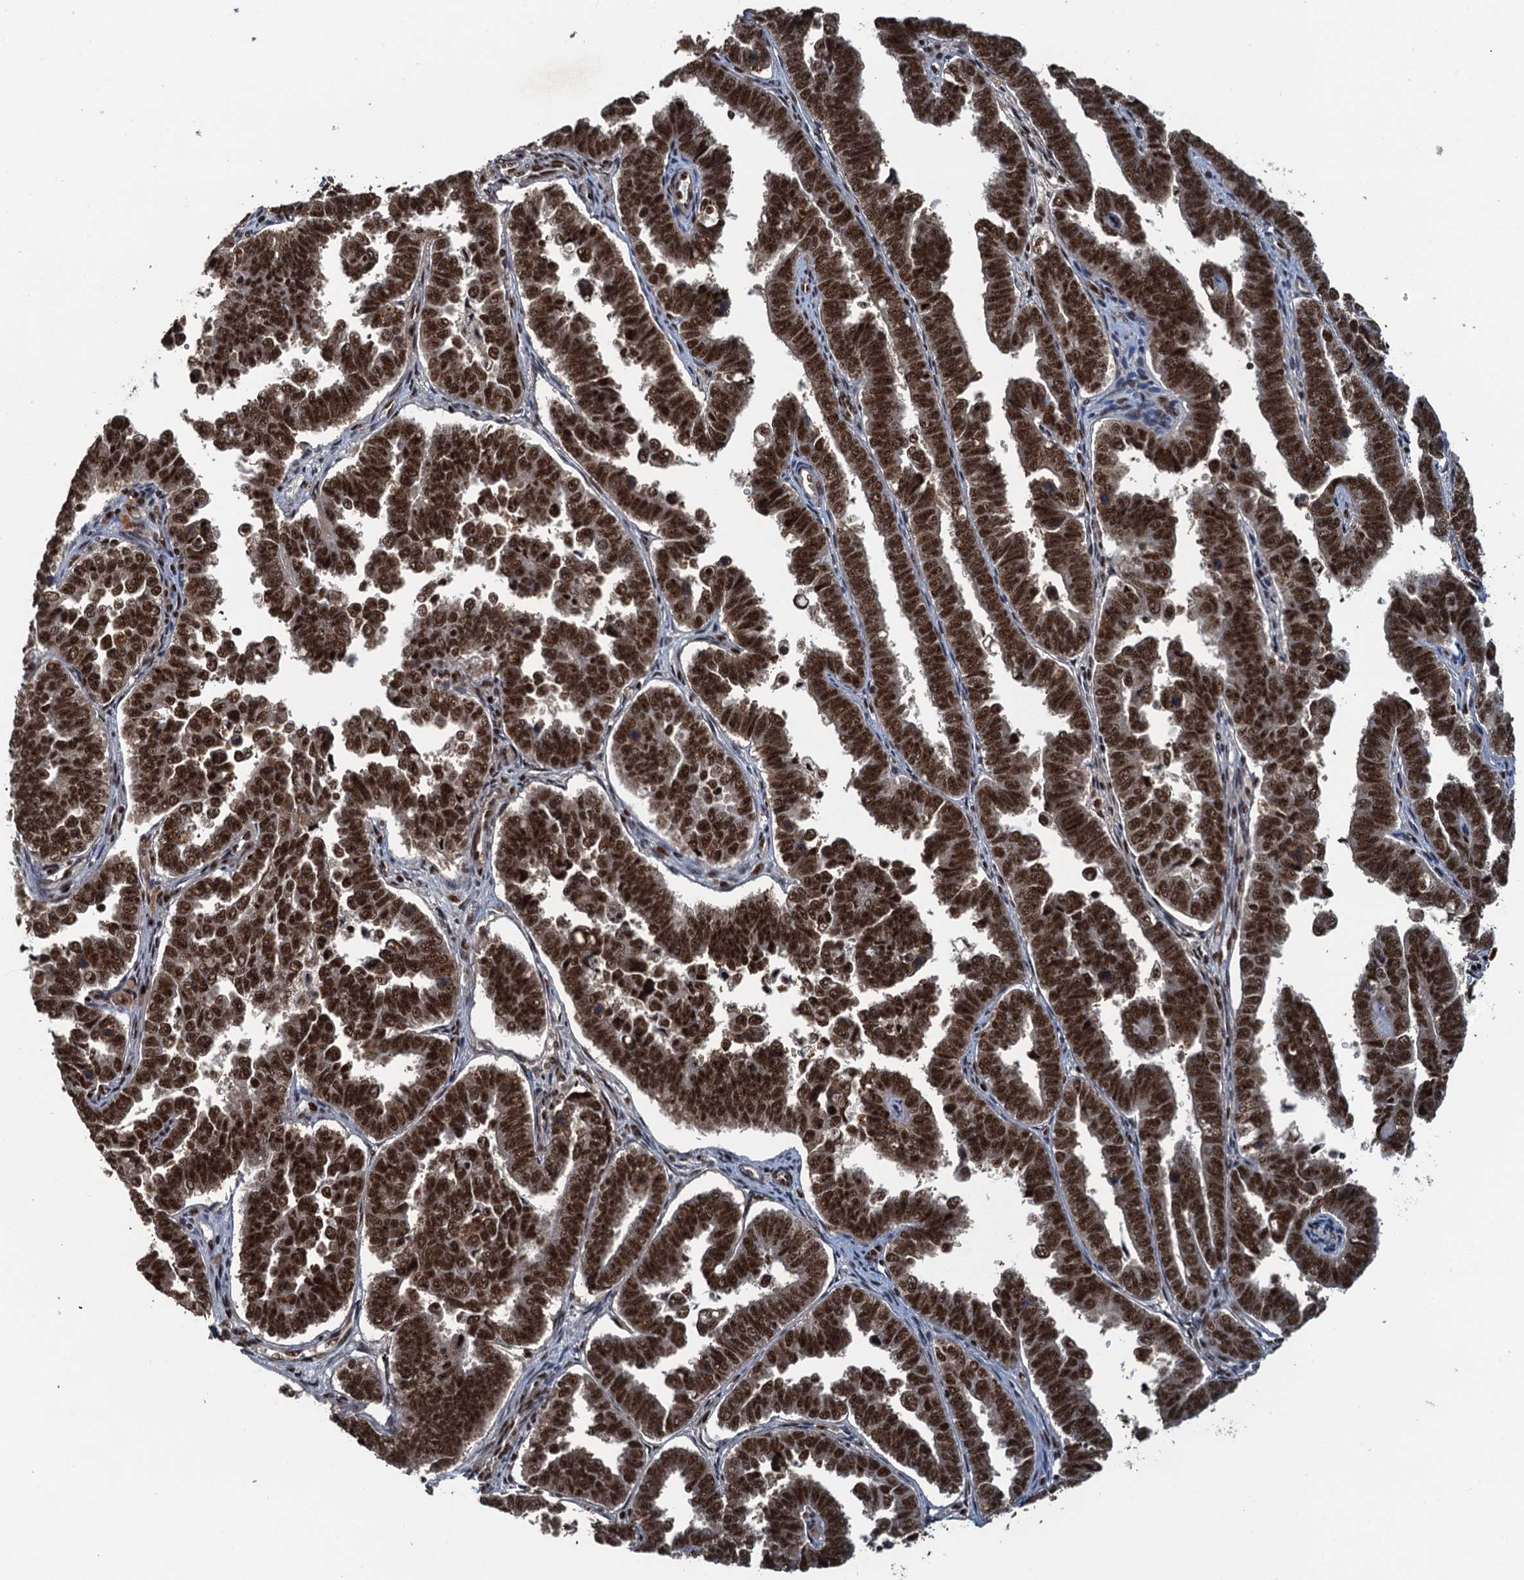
{"staining": {"intensity": "moderate", "quantity": ">75%", "location": "nuclear"}, "tissue": "endometrial cancer", "cell_type": "Tumor cells", "image_type": "cancer", "snomed": [{"axis": "morphology", "description": "Adenocarcinoma, NOS"}, {"axis": "topography", "description": "Endometrium"}], "caption": "An immunohistochemistry (IHC) histopathology image of tumor tissue is shown. Protein staining in brown highlights moderate nuclear positivity in endometrial adenocarcinoma within tumor cells.", "gene": "ZC3H18", "patient": {"sex": "female", "age": 75}}